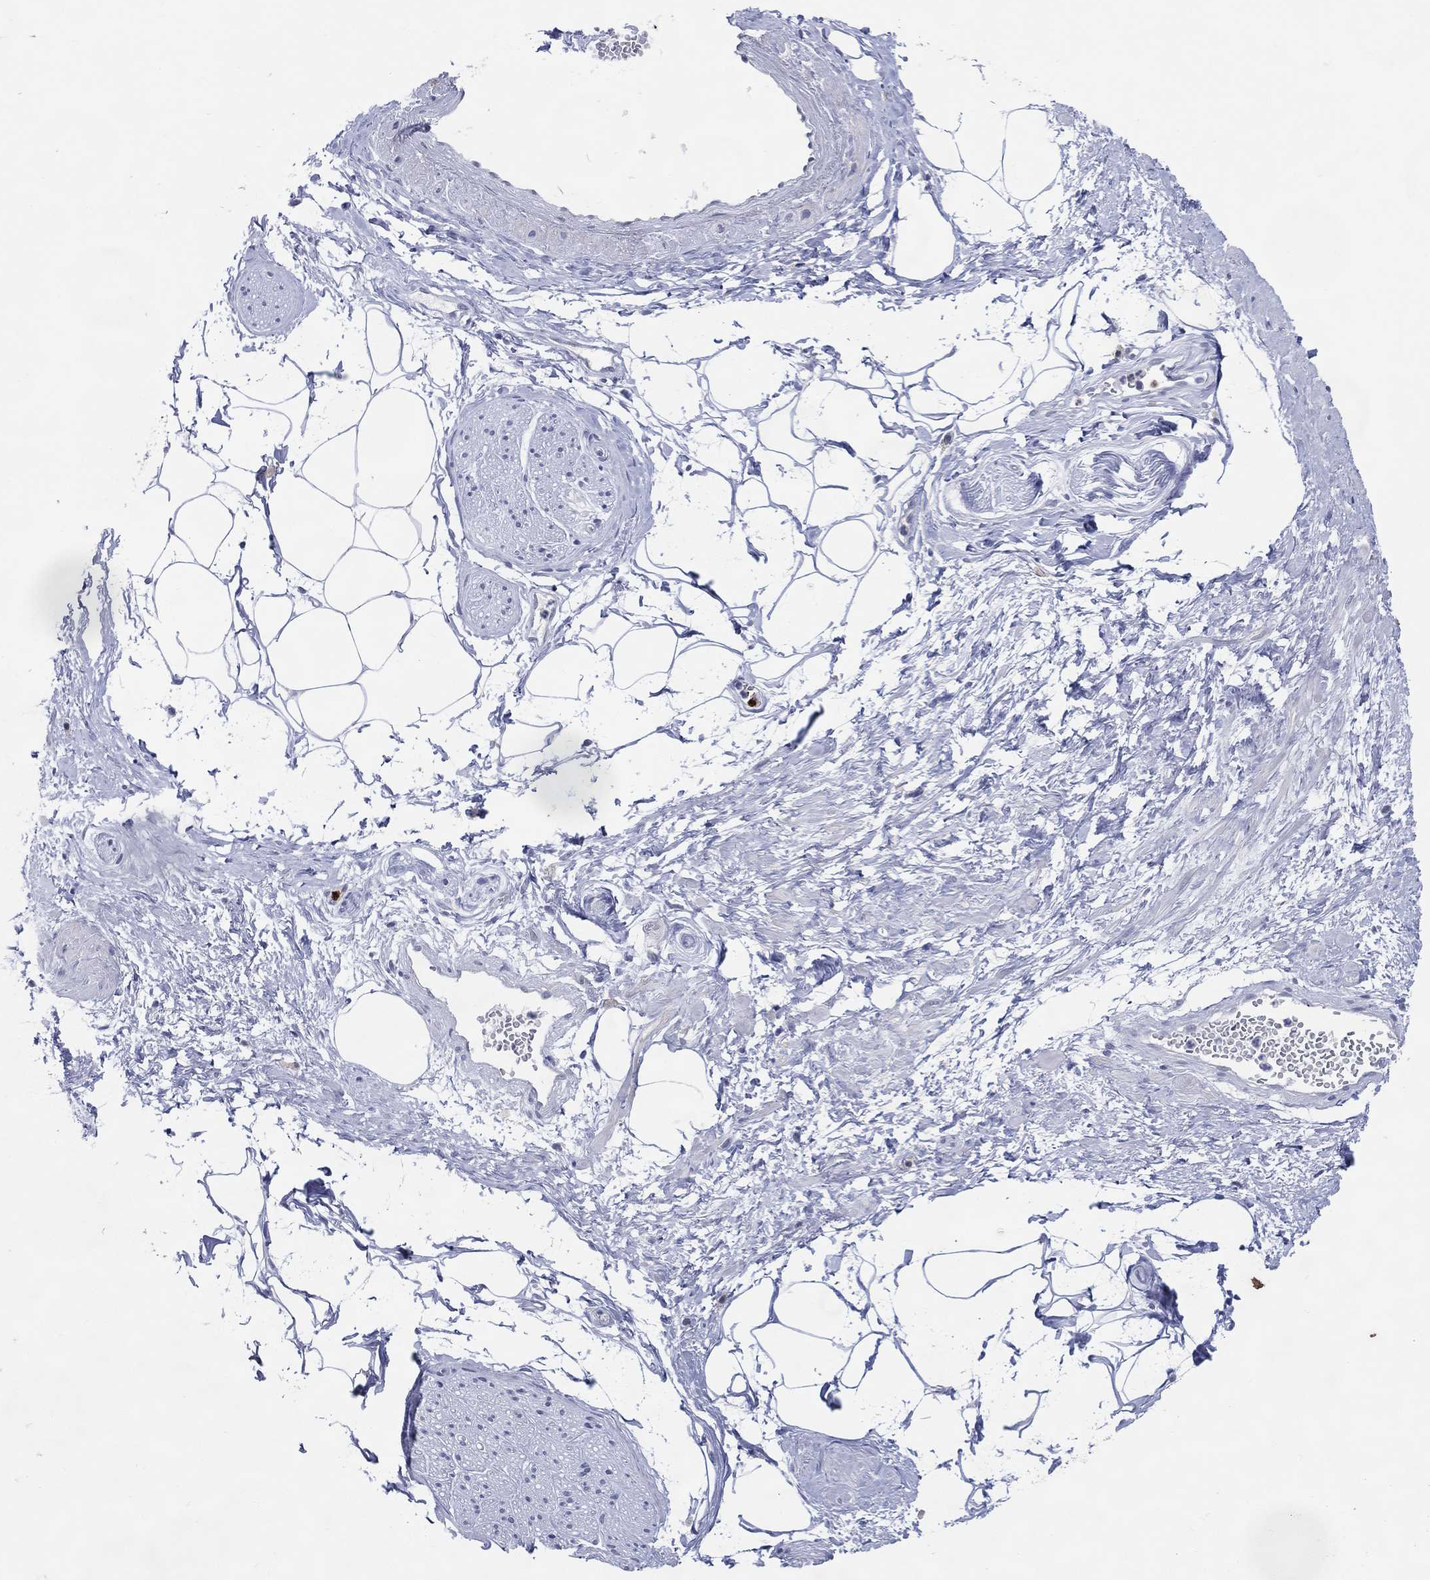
{"staining": {"intensity": "negative", "quantity": "none", "location": "none"}, "tissue": "adipose tissue", "cell_type": "Adipocytes", "image_type": "normal", "snomed": [{"axis": "morphology", "description": "Normal tissue, NOS"}, {"axis": "topography", "description": "Prostate"}, {"axis": "topography", "description": "Peripheral nerve tissue"}], "caption": "Immunohistochemistry (IHC) of unremarkable human adipose tissue exhibits no expression in adipocytes. (Immunohistochemistry, brightfield microscopy, high magnification).", "gene": "CFAP58", "patient": {"sex": "male", "age": 57}}